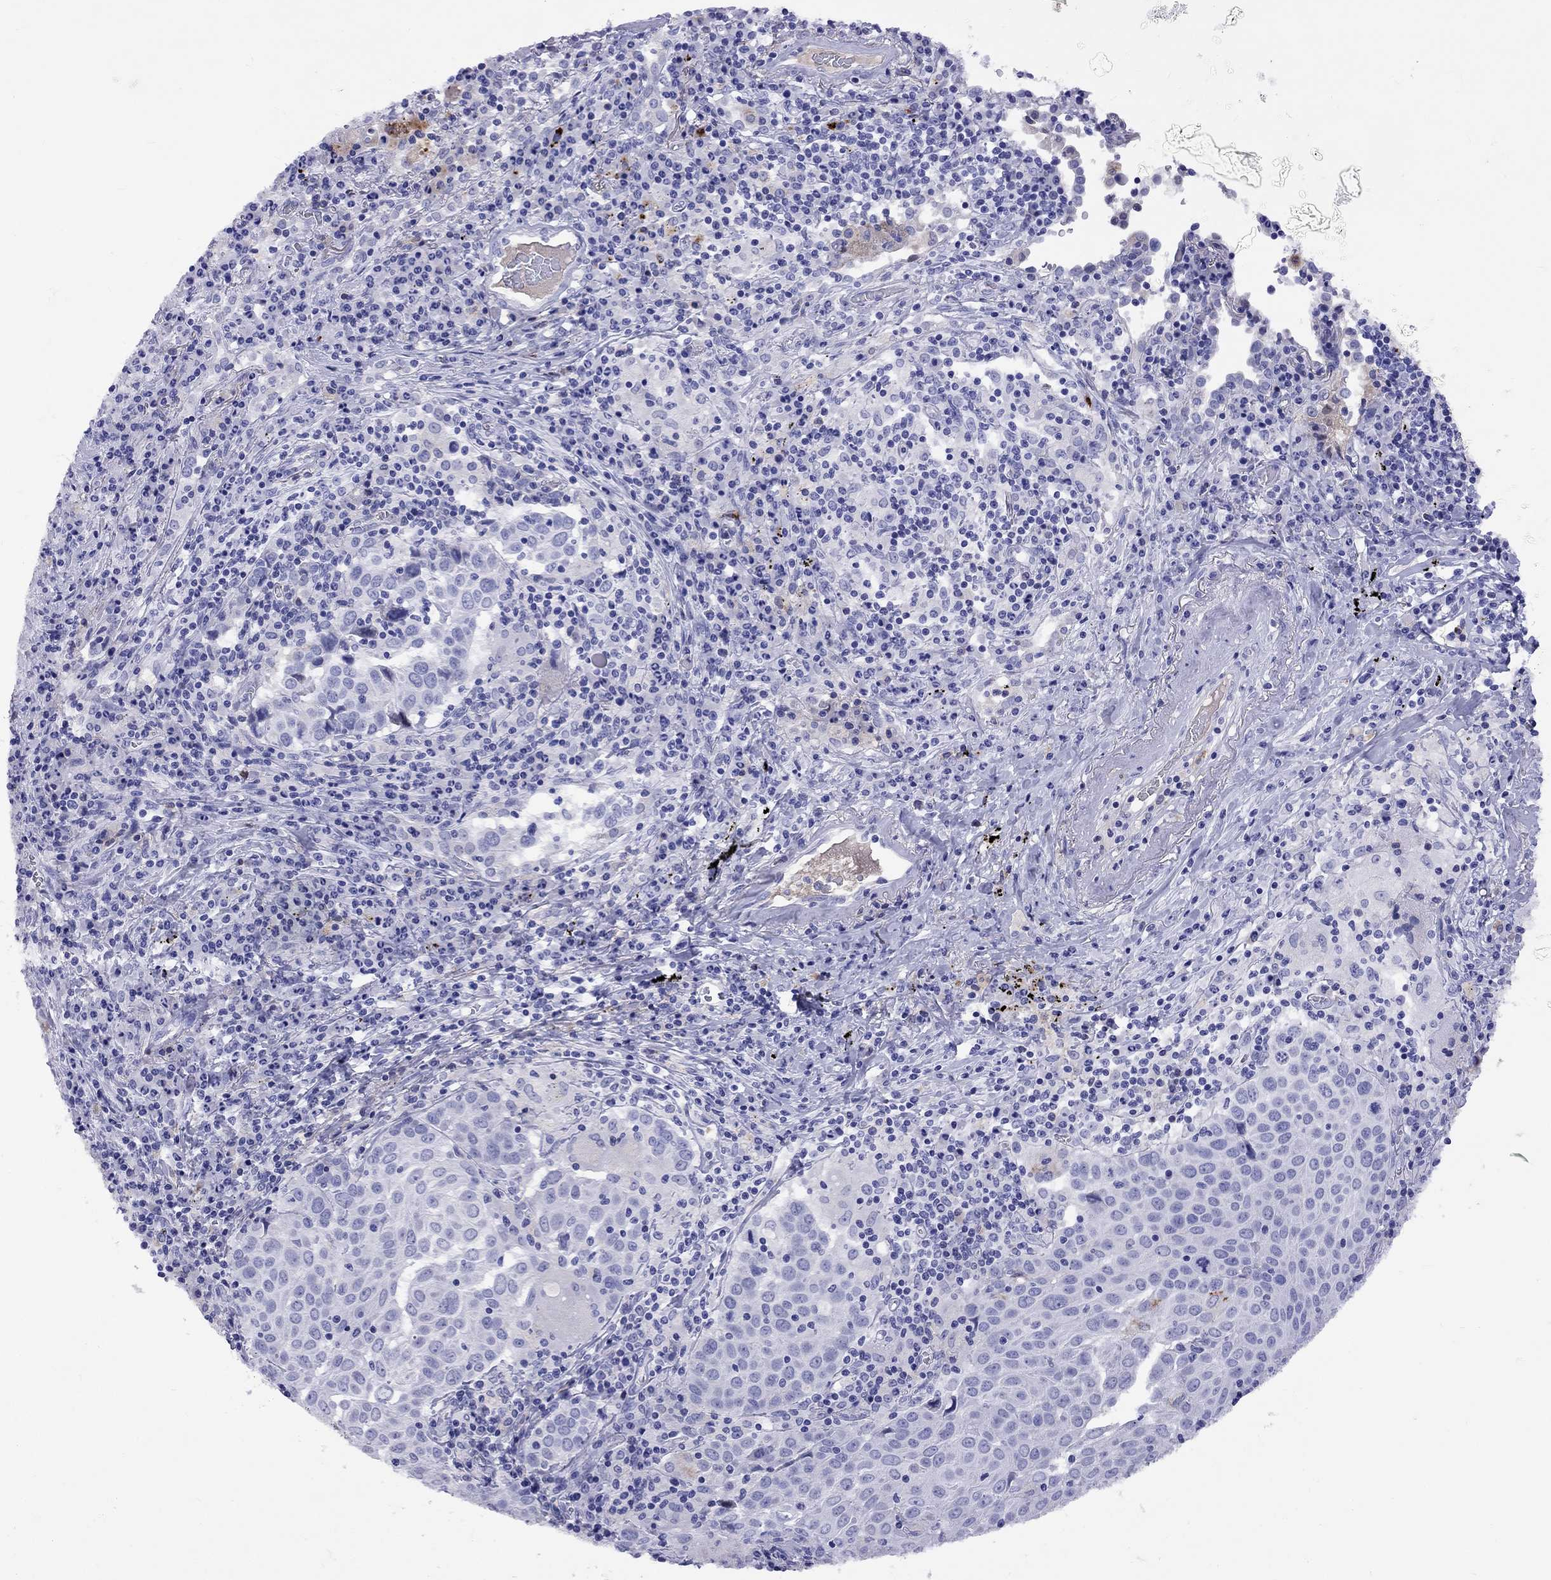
{"staining": {"intensity": "negative", "quantity": "none", "location": "none"}, "tissue": "lung cancer", "cell_type": "Tumor cells", "image_type": "cancer", "snomed": [{"axis": "morphology", "description": "Squamous cell carcinoma, NOS"}, {"axis": "topography", "description": "Lung"}], "caption": "High magnification brightfield microscopy of lung squamous cell carcinoma stained with DAB (3,3'-diaminobenzidine) (brown) and counterstained with hematoxylin (blue): tumor cells show no significant staining.", "gene": "SERPINA3", "patient": {"sex": "male", "age": 57}}